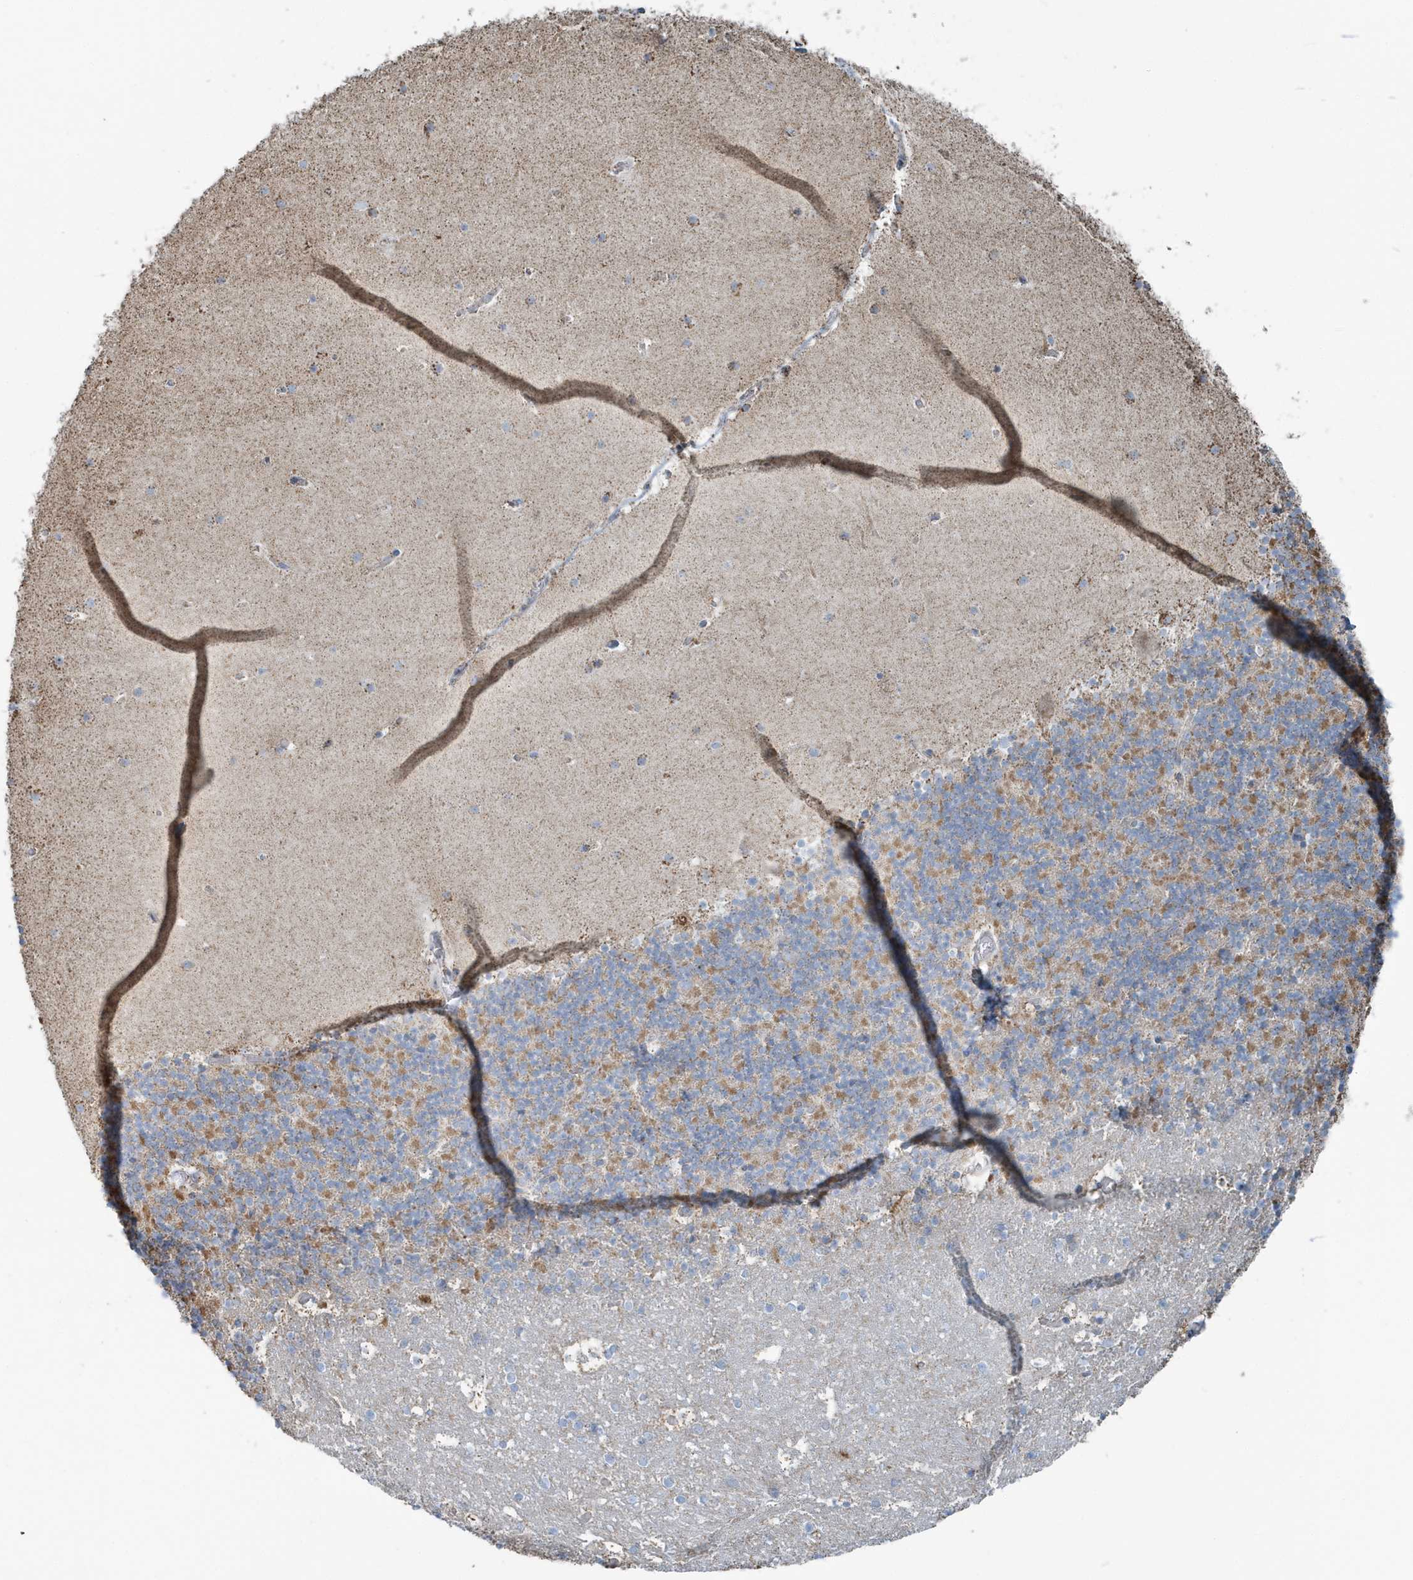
{"staining": {"intensity": "moderate", "quantity": "25%-75%", "location": "cytoplasmic/membranous"}, "tissue": "cerebellum", "cell_type": "Cells in granular layer", "image_type": "normal", "snomed": [{"axis": "morphology", "description": "Normal tissue, NOS"}, {"axis": "topography", "description": "Cerebellum"}], "caption": "The immunohistochemical stain highlights moderate cytoplasmic/membranous positivity in cells in granular layer of benign cerebellum.", "gene": "RAB11FIP3", "patient": {"sex": "male", "age": 57}}